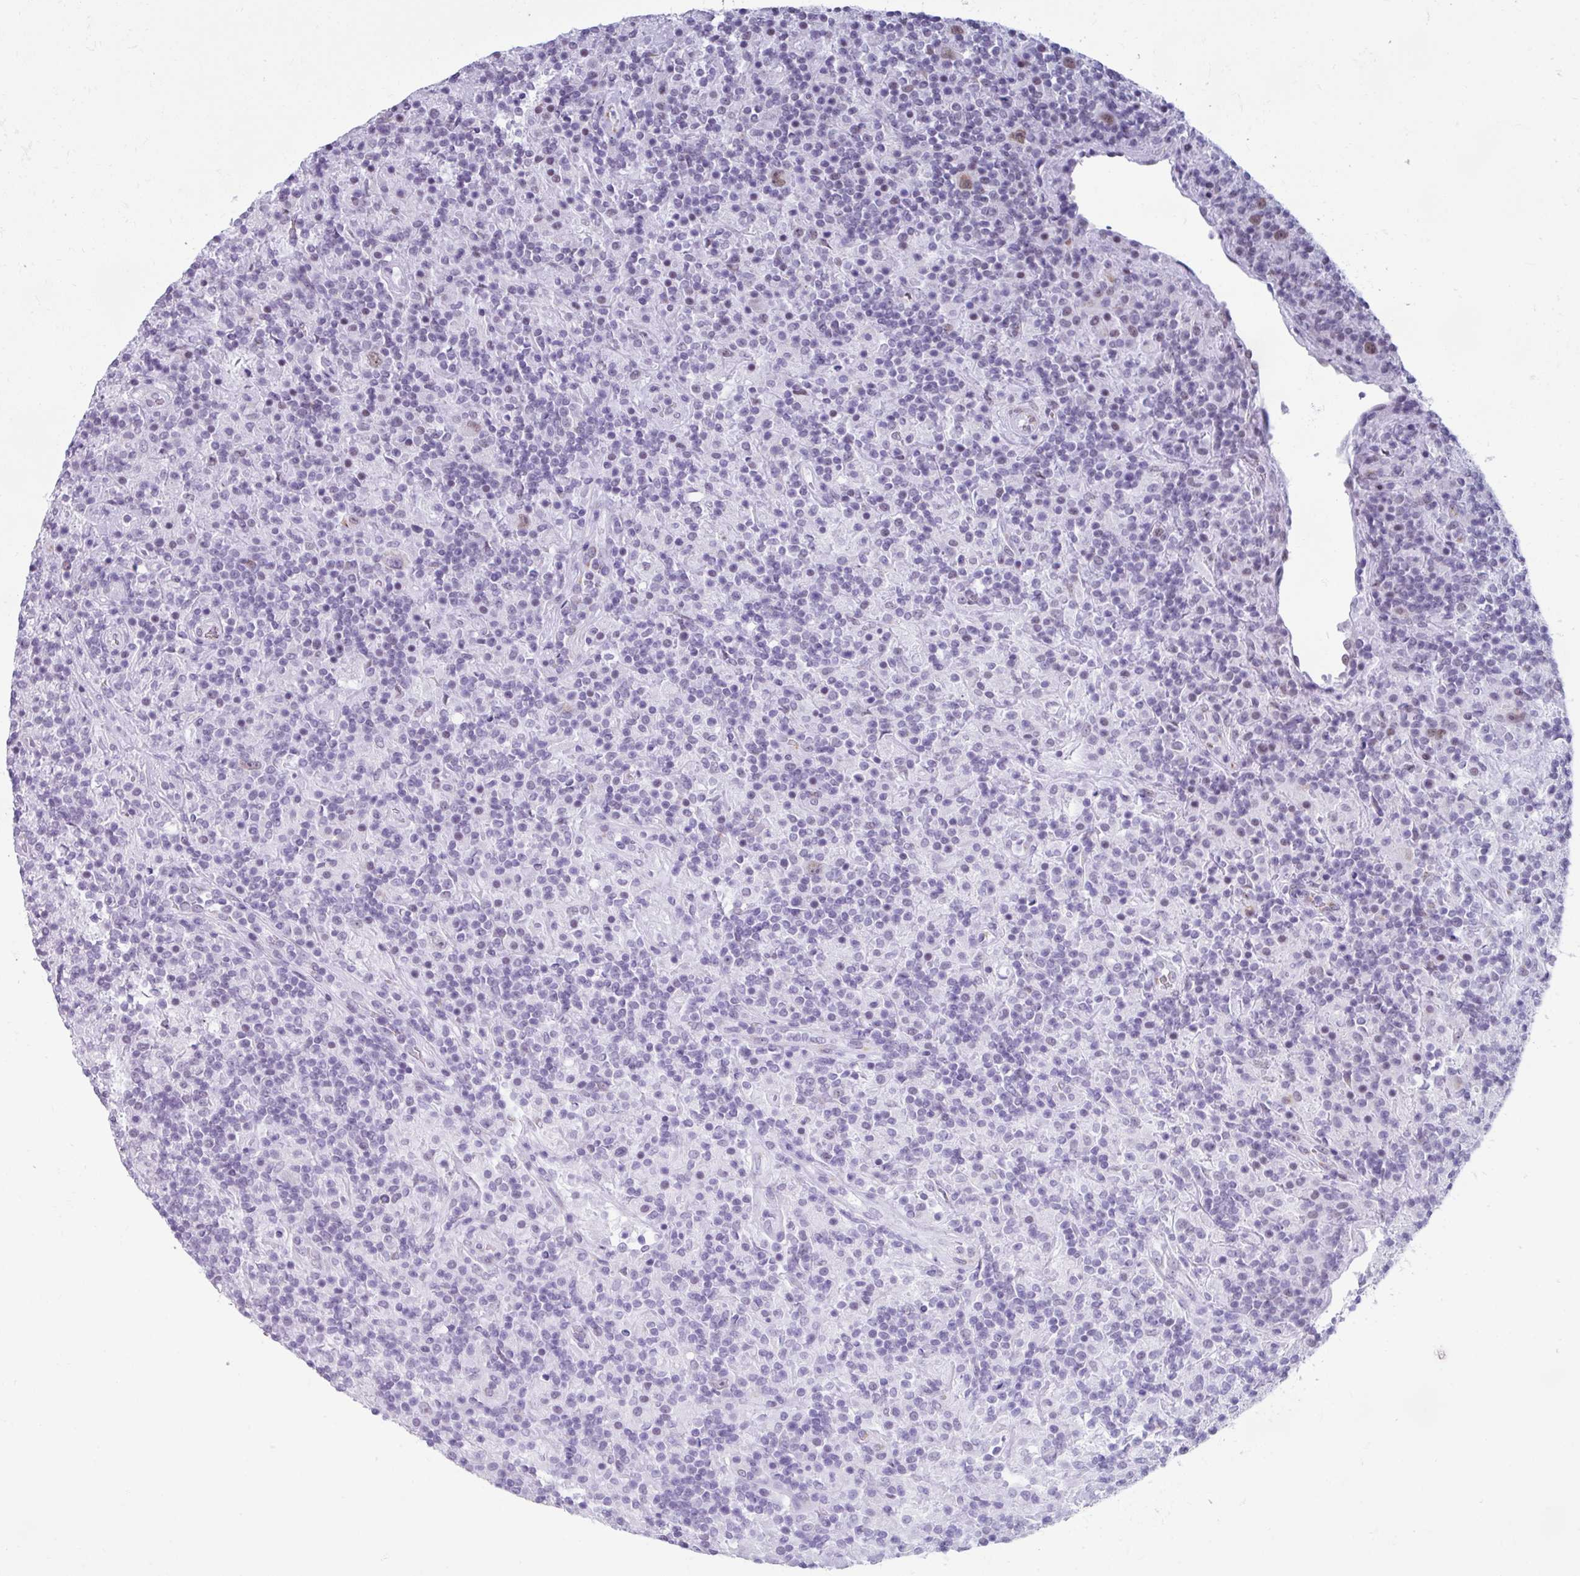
{"staining": {"intensity": "weak", "quantity": "25%-75%", "location": "nuclear"}, "tissue": "lymphoma", "cell_type": "Tumor cells", "image_type": "cancer", "snomed": [{"axis": "morphology", "description": "Hodgkin's disease, NOS"}, {"axis": "topography", "description": "Lymph node"}], "caption": "IHC micrograph of neoplastic tissue: lymphoma stained using immunohistochemistry reveals low levels of weak protein expression localized specifically in the nuclear of tumor cells, appearing as a nuclear brown color.", "gene": "PUF60", "patient": {"sex": "male", "age": 70}}